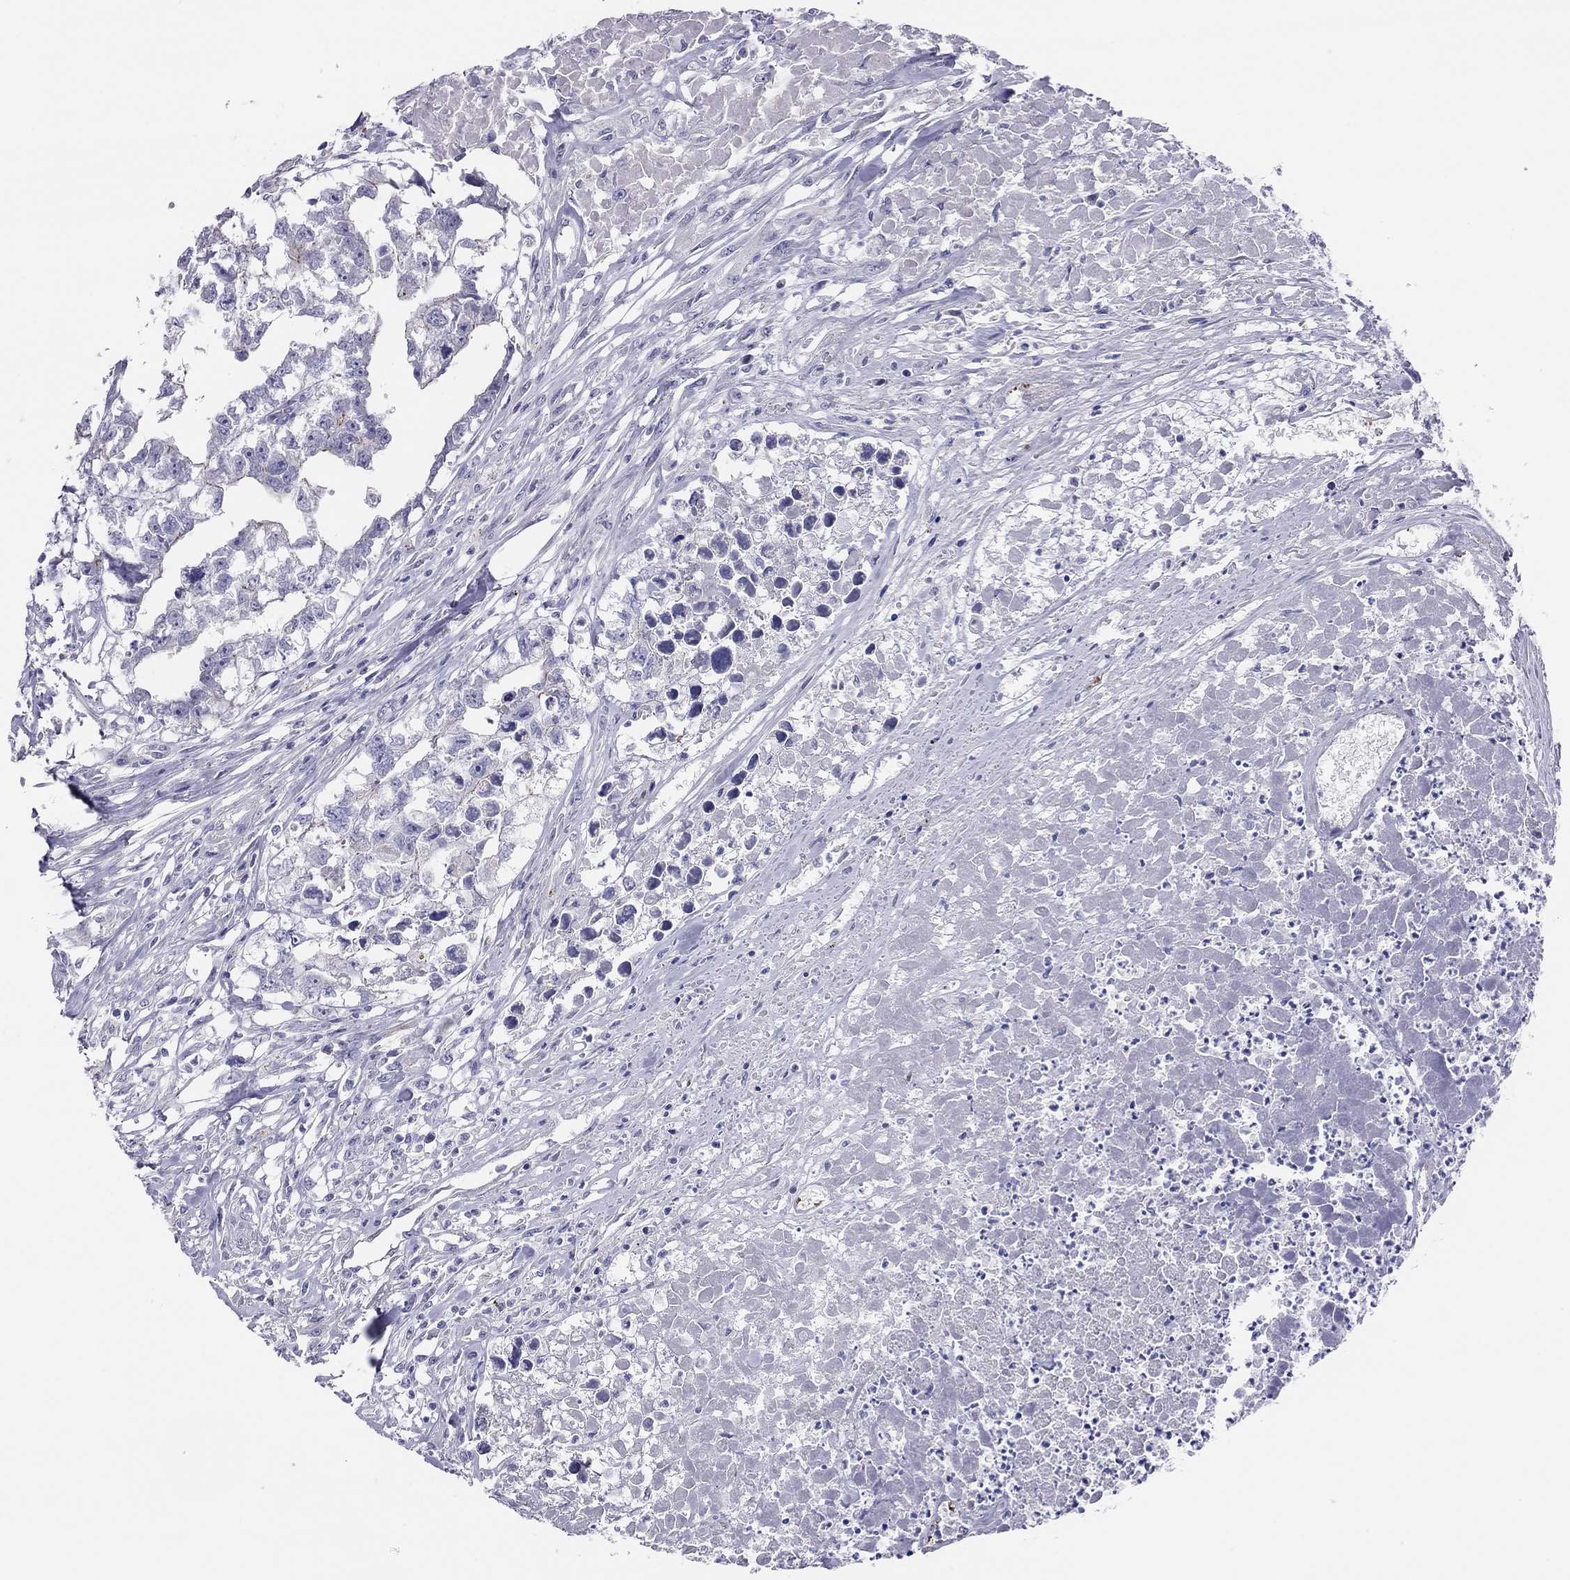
{"staining": {"intensity": "negative", "quantity": "none", "location": "none"}, "tissue": "testis cancer", "cell_type": "Tumor cells", "image_type": "cancer", "snomed": [{"axis": "morphology", "description": "Carcinoma, Embryonal, NOS"}, {"axis": "morphology", "description": "Teratoma, malignant, NOS"}, {"axis": "topography", "description": "Testis"}], "caption": "IHC histopathology image of neoplastic tissue: human testis cancer stained with DAB reveals no significant protein positivity in tumor cells.", "gene": "MGAT4C", "patient": {"sex": "male", "age": 44}}